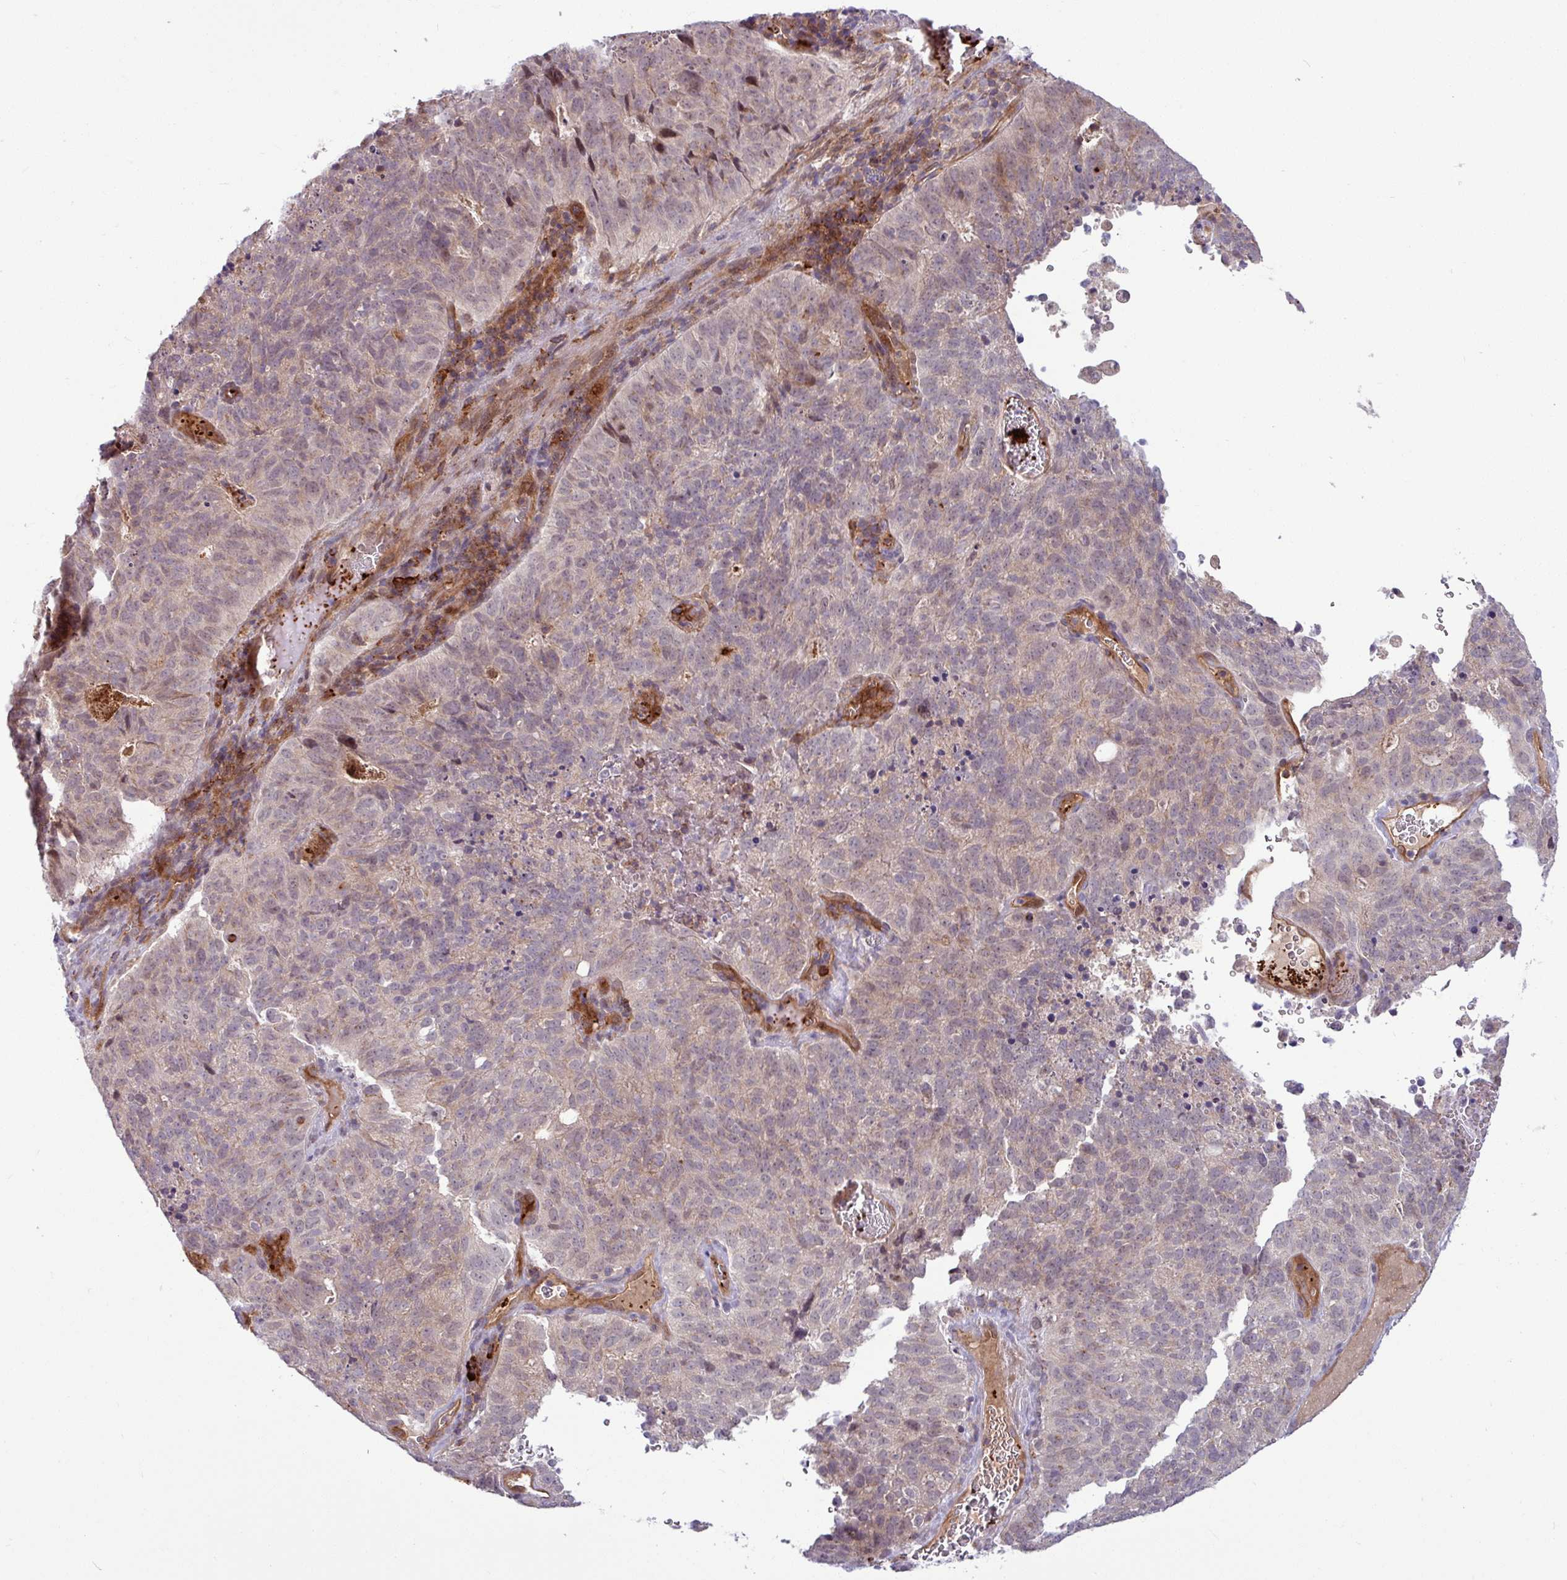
{"staining": {"intensity": "weak", "quantity": "25%-75%", "location": "cytoplasmic/membranous"}, "tissue": "cervical cancer", "cell_type": "Tumor cells", "image_type": "cancer", "snomed": [{"axis": "morphology", "description": "Adenocarcinoma, NOS"}, {"axis": "topography", "description": "Cervix"}], "caption": "Weak cytoplasmic/membranous protein expression is identified in about 25%-75% of tumor cells in cervical cancer.", "gene": "B4GALNT4", "patient": {"sex": "female", "age": 38}}